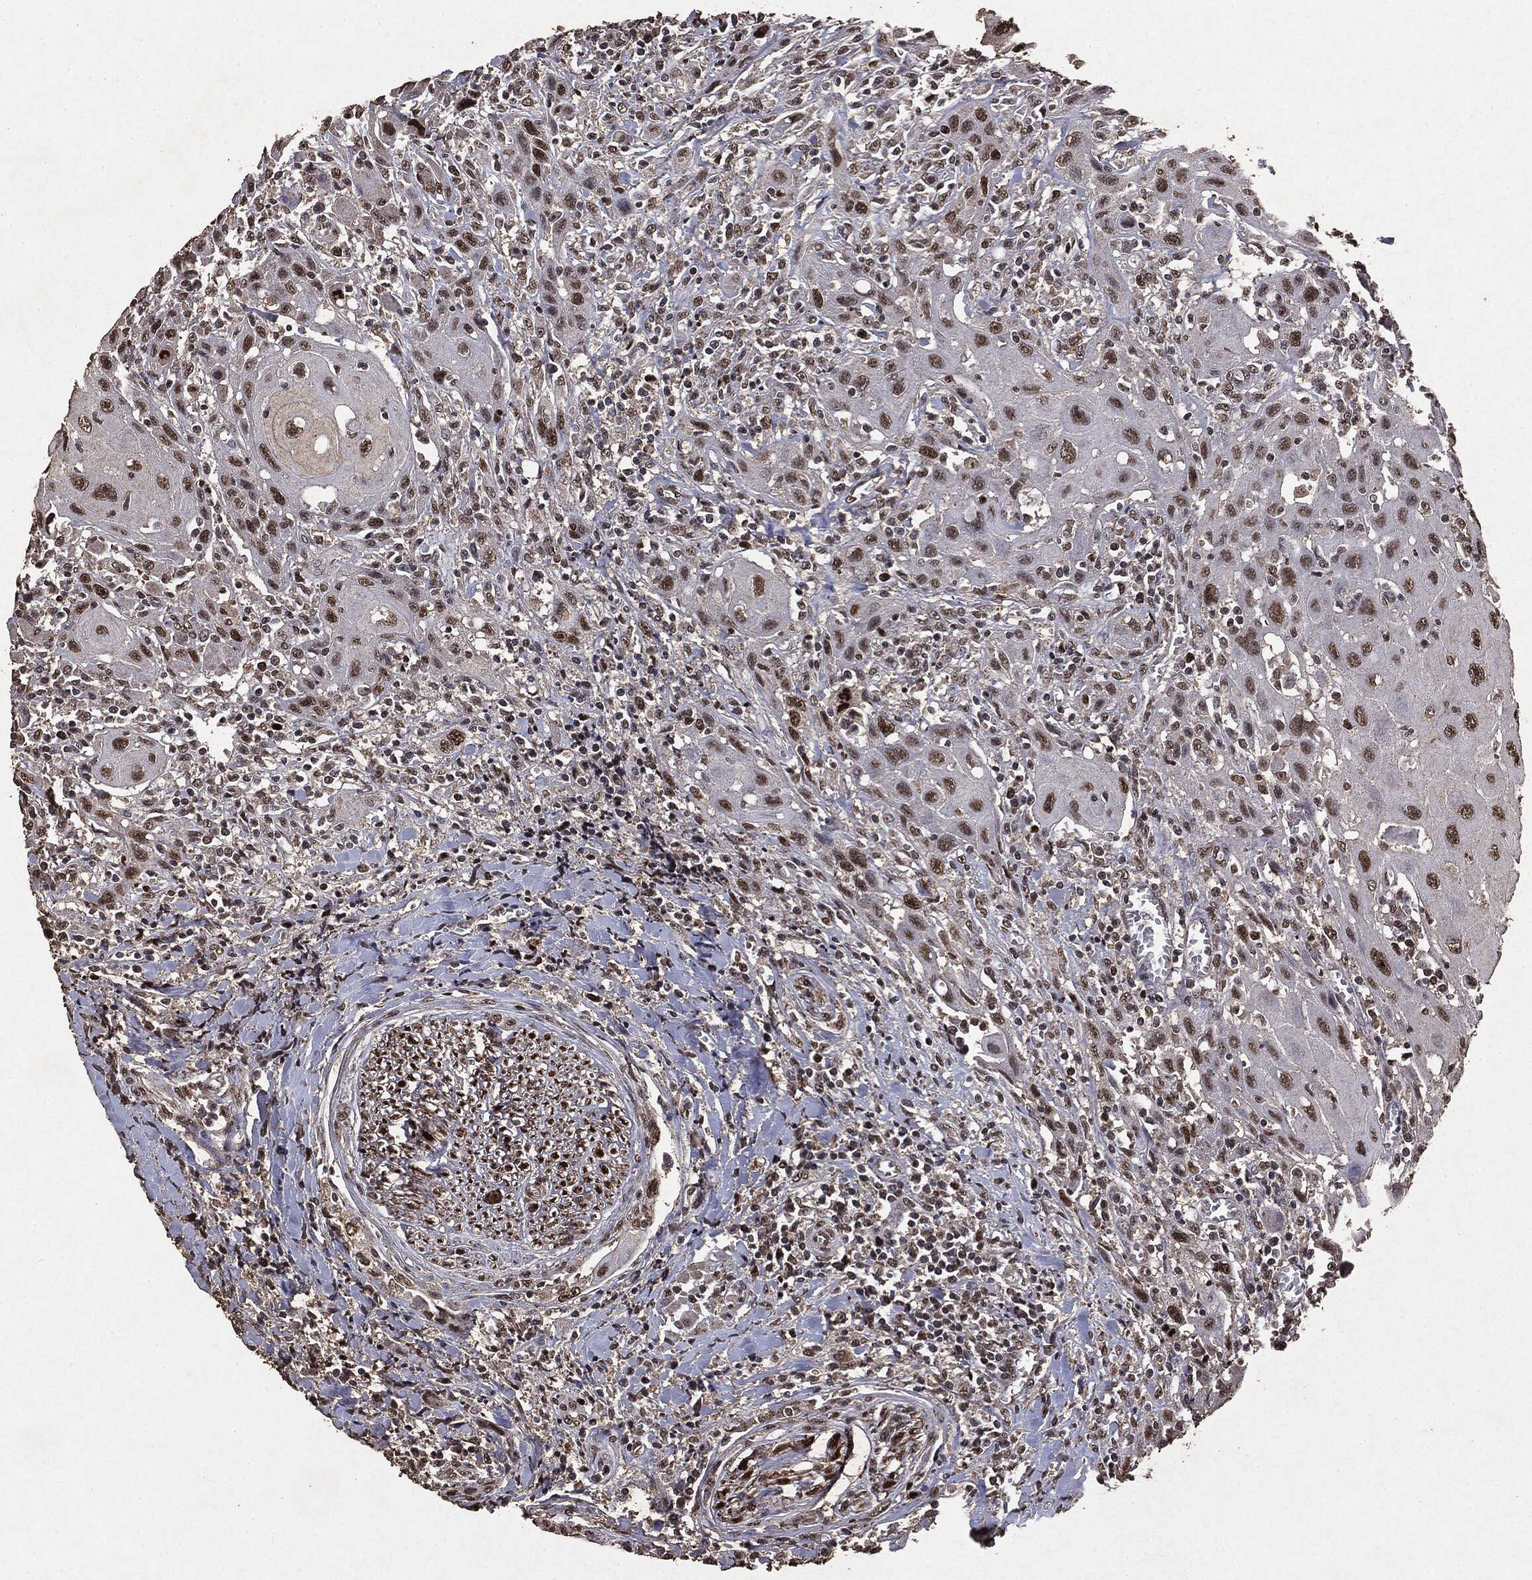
{"staining": {"intensity": "moderate", "quantity": ">75%", "location": "nuclear"}, "tissue": "head and neck cancer", "cell_type": "Tumor cells", "image_type": "cancer", "snomed": [{"axis": "morphology", "description": "Normal tissue, NOS"}, {"axis": "morphology", "description": "Squamous cell carcinoma, NOS"}, {"axis": "topography", "description": "Oral tissue"}, {"axis": "topography", "description": "Head-Neck"}], "caption": "Head and neck squamous cell carcinoma stained with IHC demonstrates moderate nuclear expression in approximately >75% of tumor cells. The staining was performed using DAB, with brown indicating positive protein expression. Nuclei are stained blue with hematoxylin.", "gene": "RAD18", "patient": {"sex": "male", "age": 71}}